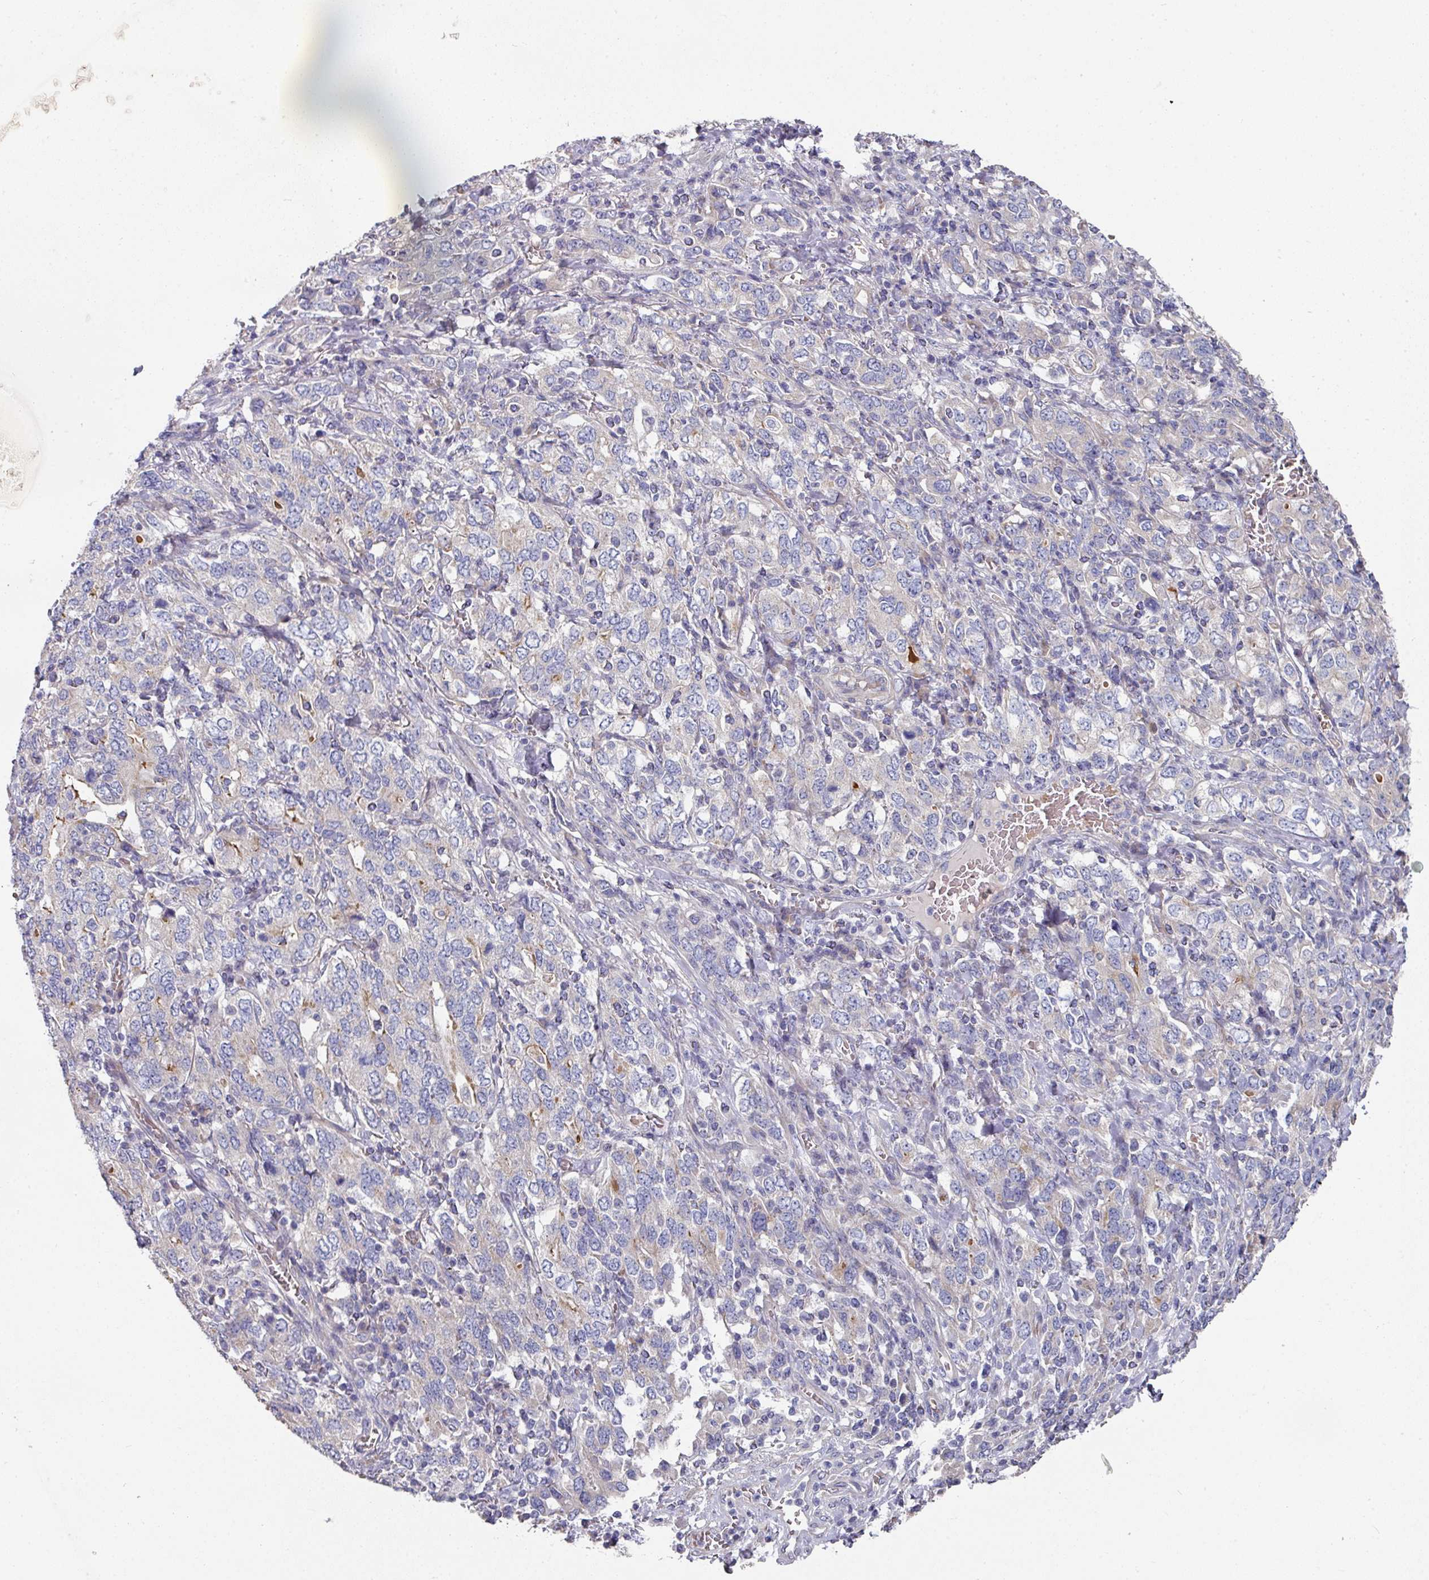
{"staining": {"intensity": "negative", "quantity": "none", "location": "none"}, "tissue": "stomach cancer", "cell_type": "Tumor cells", "image_type": "cancer", "snomed": [{"axis": "morphology", "description": "Adenocarcinoma, NOS"}, {"axis": "topography", "description": "Stomach, upper"}, {"axis": "topography", "description": "Stomach"}], "caption": "Photomicrograph shows no significant protein staining in tumor cells of stomach cancer (adenocarcinoma). The staining was performed using DAB (3,3'-diaminobenzidine) to visualize the protein expression in brown, while the nuclei were stained in blue with hematoxylin (Magnification: 20x).", "gene": "PYROXD2", "patient": {"sex": "male", "age": 62}}